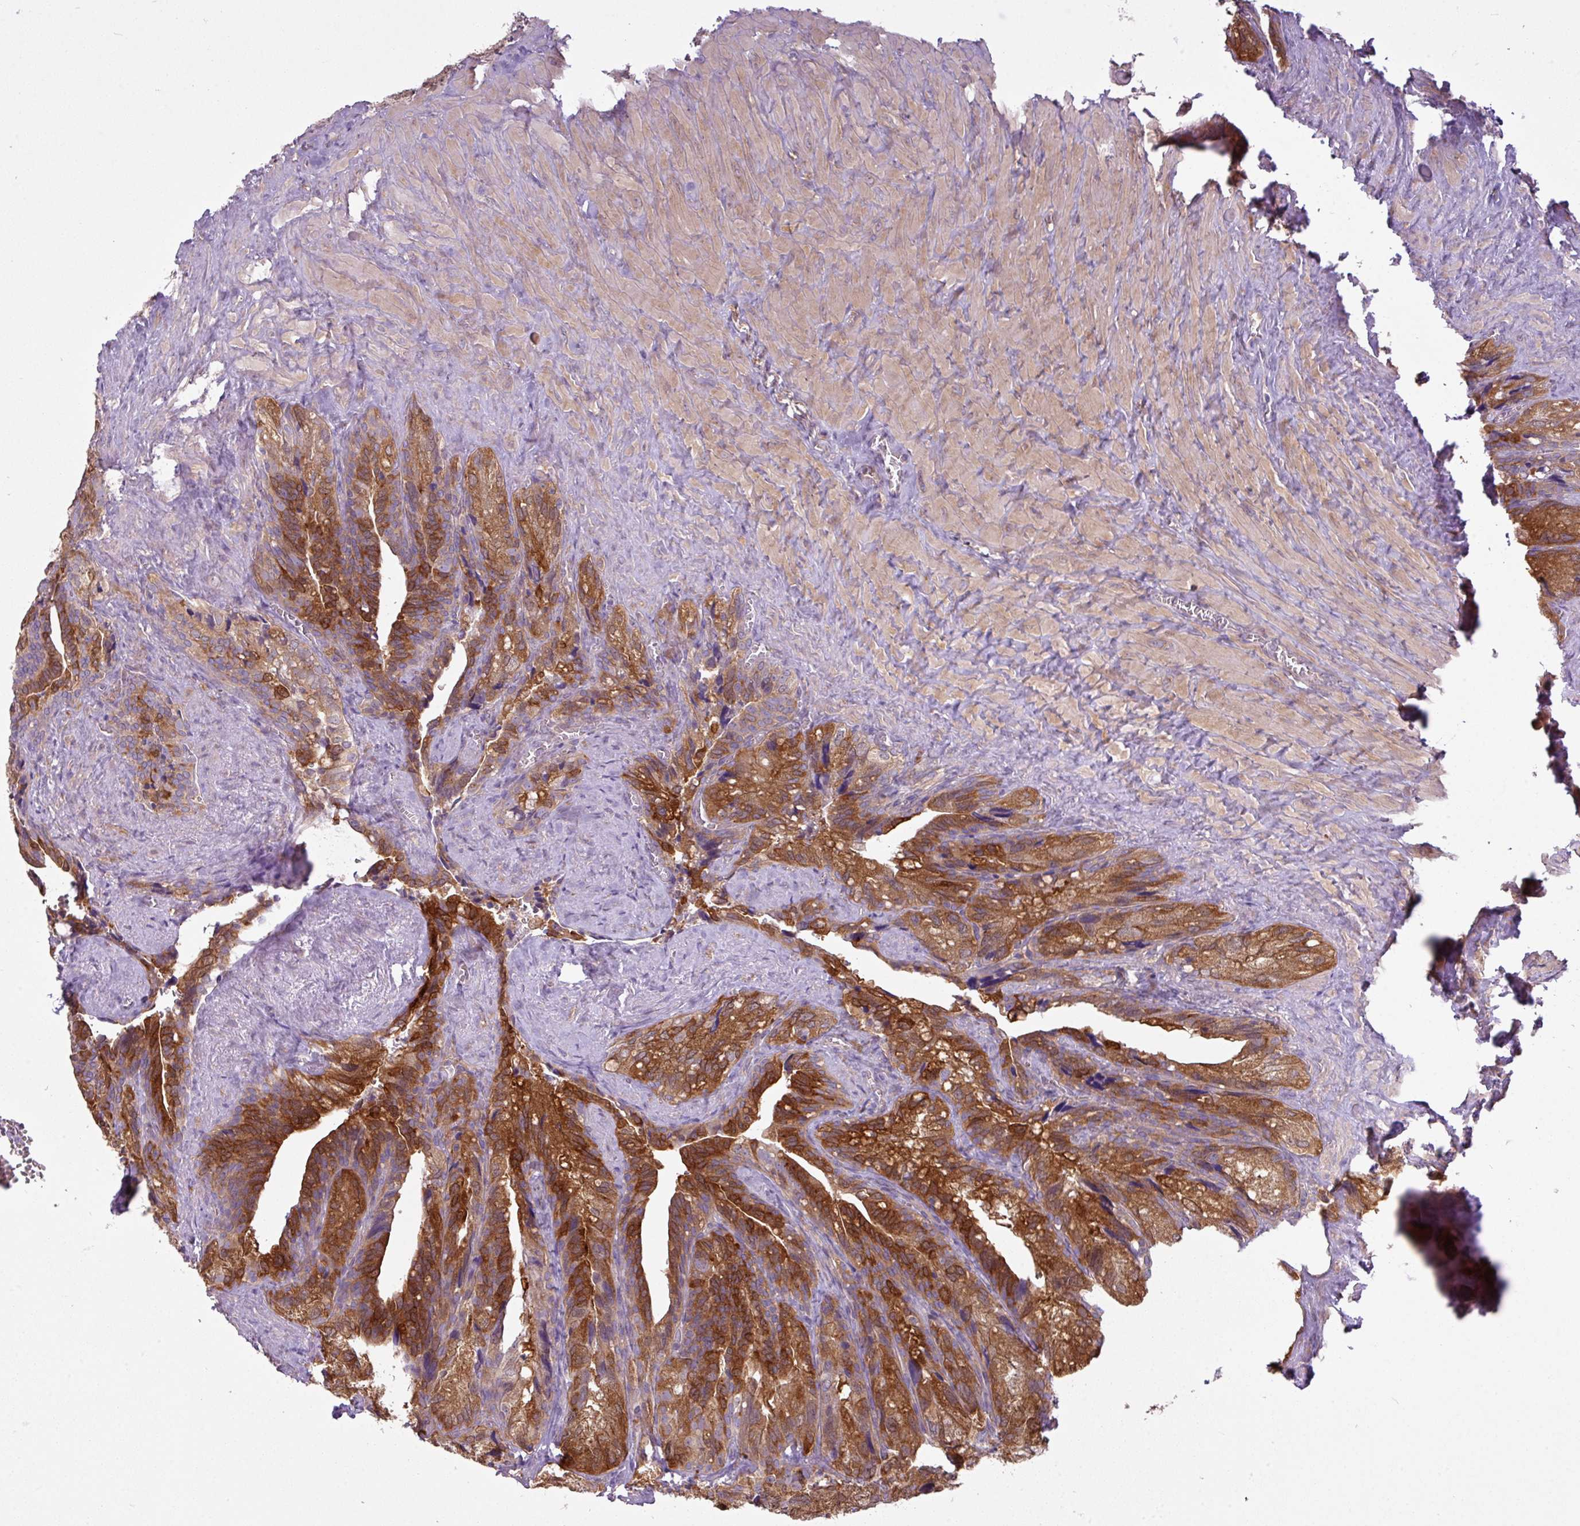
{"staining": {"intensity": "strong", "quantity": ">75%", "location": "cytoplasmic/membranous"}, "tissue": "seminal vesicle", "cell_type": "Glandular cells", "image_type": "normal", "snomed": [{"axis": "morphology", "description": "Normal tissue, NOS"}, {"axis": "topography", "description": "Seminal veicle"}], "caption": "Immunohistochemical staining of benign seminal vesicle reveals >75% levels of strong cytoplasmic/membranous protein positivity in approximately >75% of glandular cells.", "gene": "CAMK2A", "patient": {"sex": "male", "age": 68}}